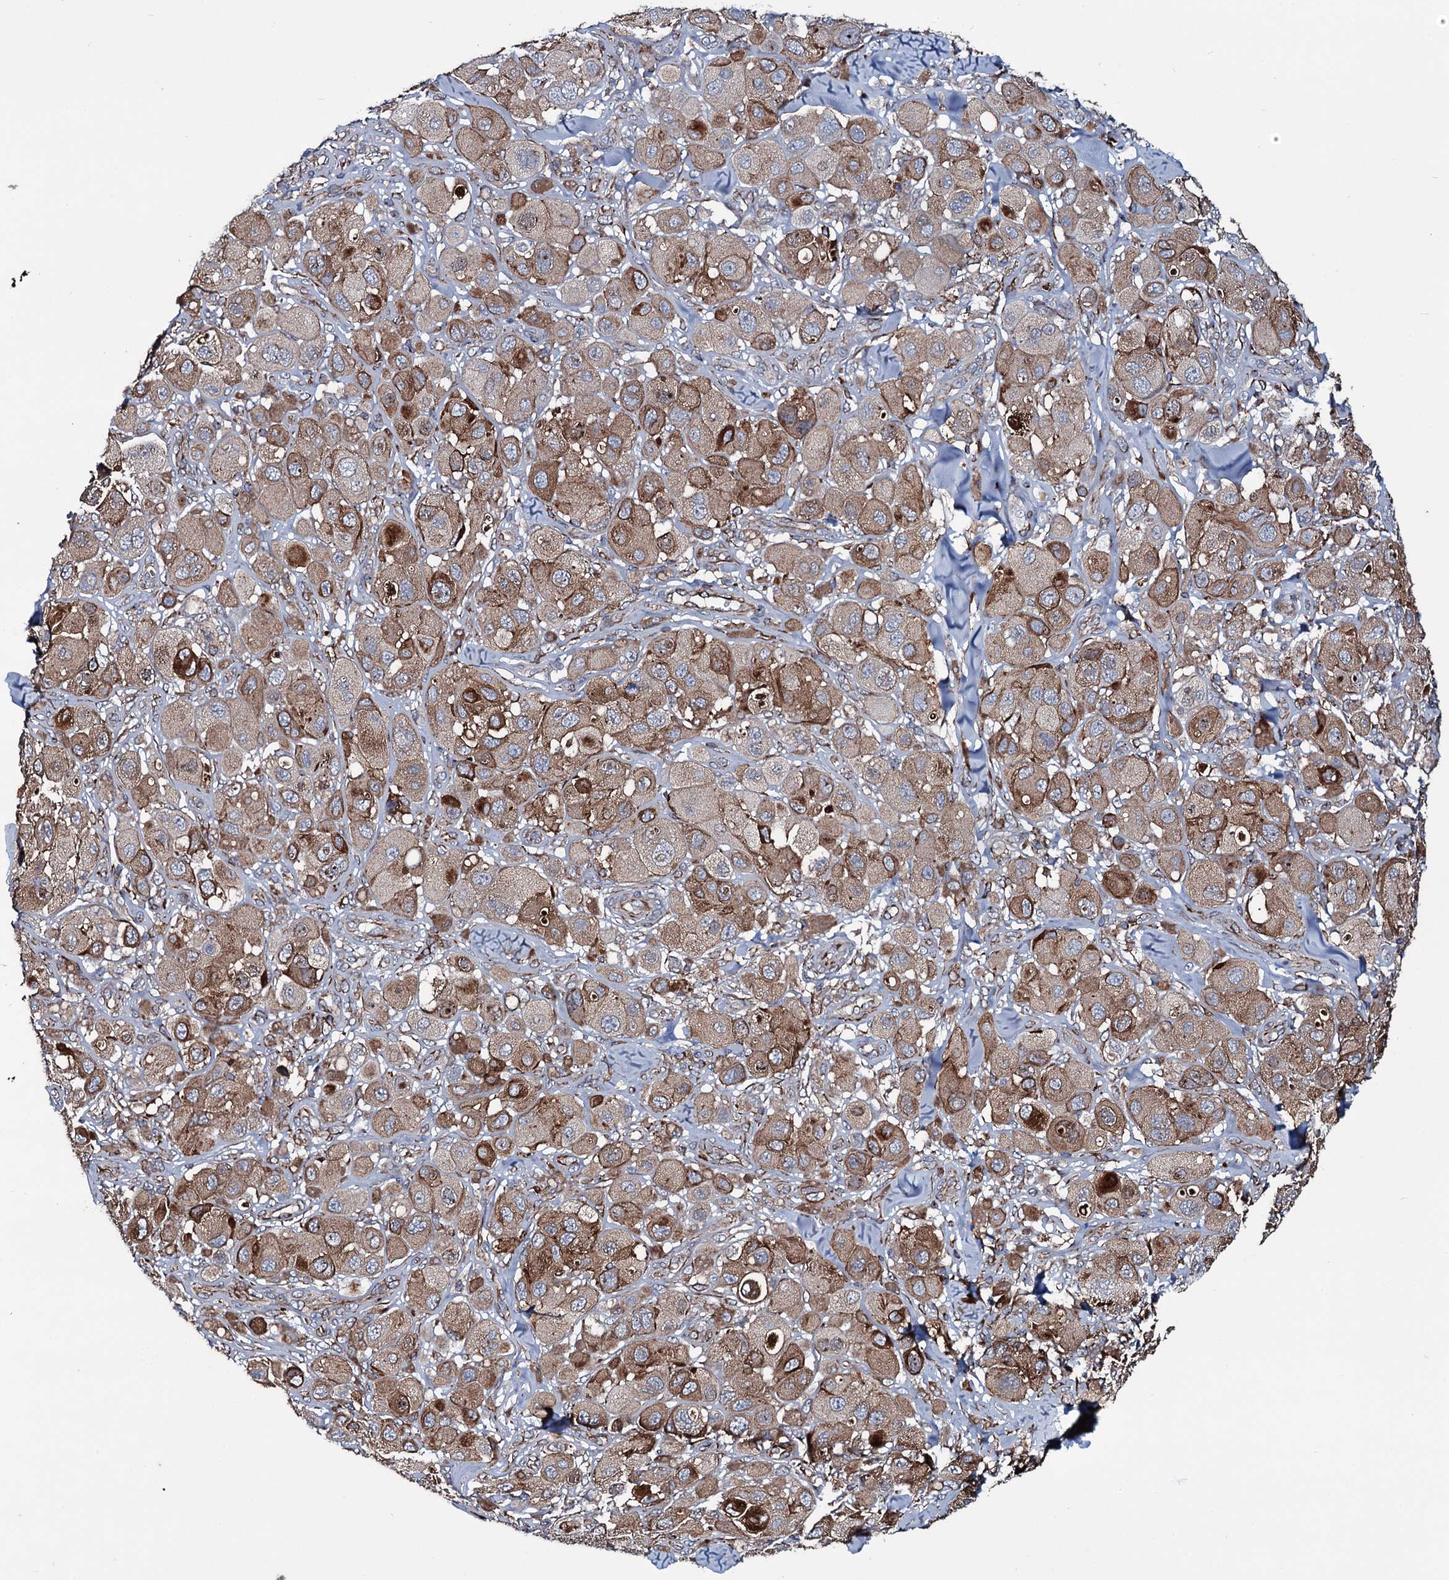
{"staining": {"intensity": "moderate", "quantity": ">75%", "location": "cytoplasmic/membranous"}, "tissue": "melanoma", "cell_type": "Tumor cells", "image_type": "cancer", "snomed": [{"axis": "morphology", "description": "Malignant melanoma, Metastatic site"}, {"axis": "topography", "description": "Skin"}], "caption": "Immunohistochemical staining of malignant melanoma (metastatic site) shows medium levels of moderate cytoplasmic/membranous staining in about >75% of tumor cells.", "gene": "VAMP8", "patient": {"sex": "male", "age": 41}}